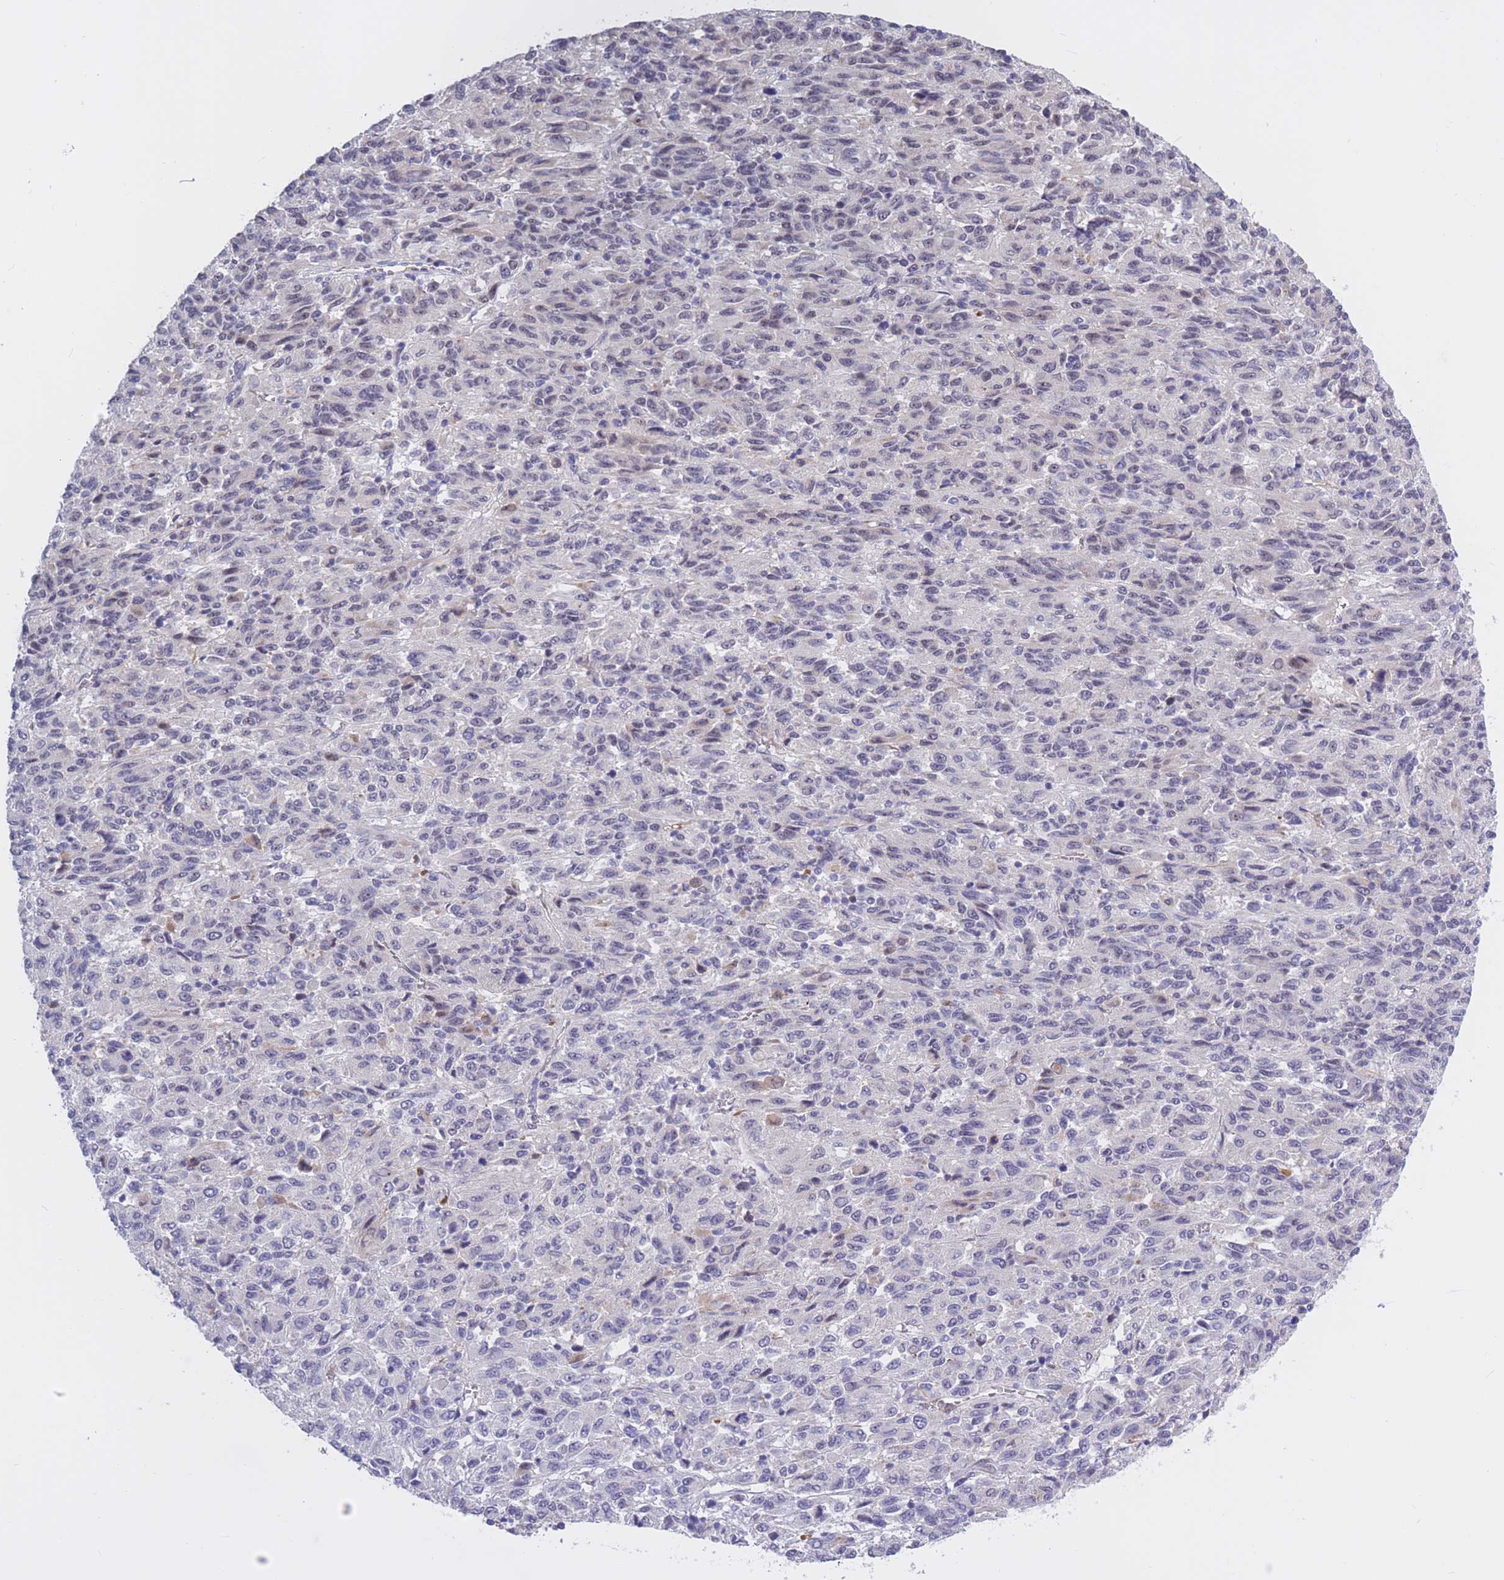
{"staining": {"intensity": "negative", "quantity": "none", "location": "none"}, "tissue": "melanoma", "cell_type": "Tumor cells", "image_type": "cancer", "snomed": [{"axis": "morphology", "description": "Malignant melanoma, Metastatic site"}, {"axis": "topography", "description": "Lung"}], "caption": "This is a photomicrograph of immunohistochemistry (IHC) staining of melanoma, which shows no staining in tumor cells. The staining was performed using DAB (3,3'-diaminobenzidine) to visualize the protein expression in brown, while the nuclei were stained in blue with hematoxylin (Magnification: 20x).", "gene": "BOP1", "patient": {"sex": "male", "age": 64}}